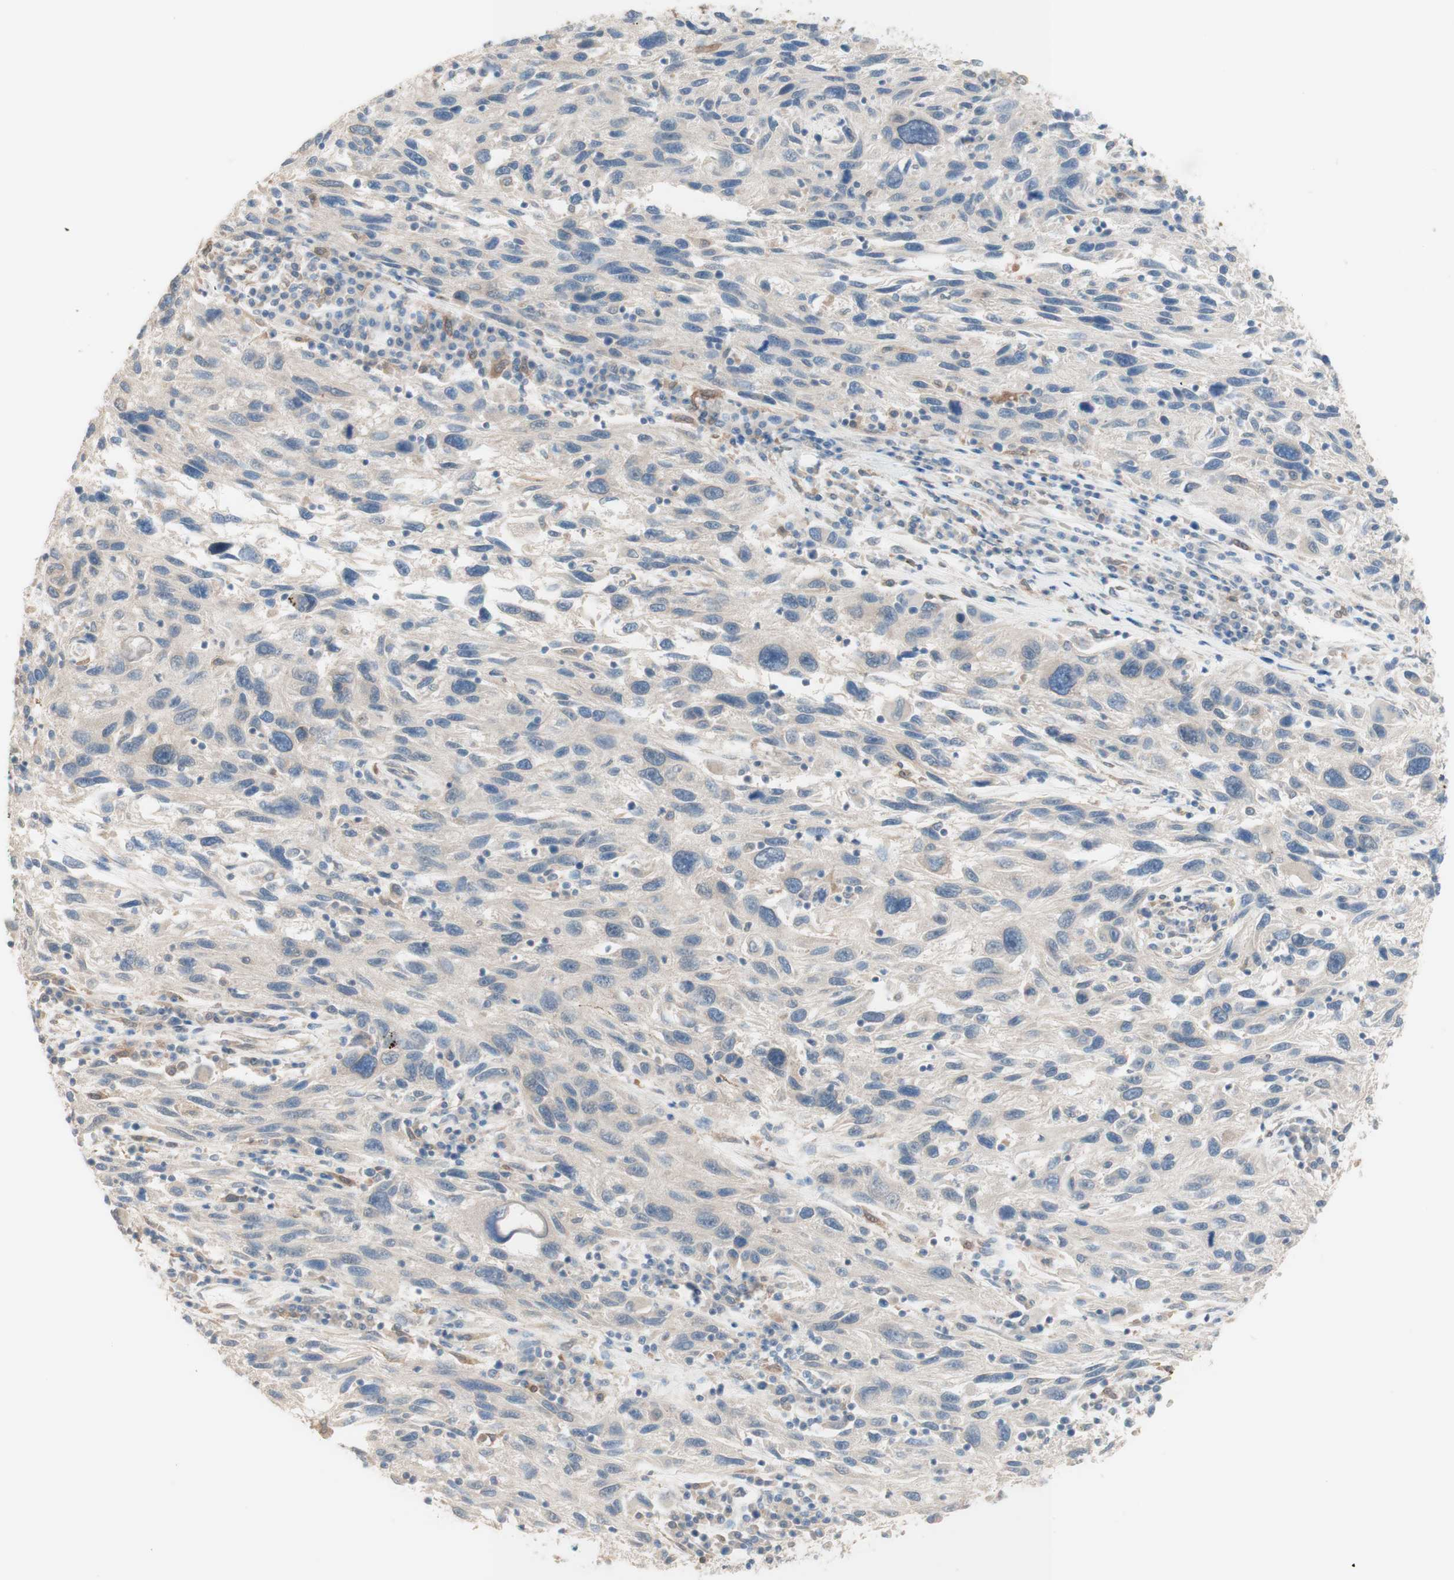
{"staining": {"intensity": "weak", "quantity": "<25%", "location": "cytoplasmic/membranous"}, "tissue": "melanoma", "cell_type": "Tumor cells", "image_type": "cancer", "snomed": [{"axis": "morphology", "description": "Malignant melanoma, NOS"}, {"axis": "topography", "description": "Skin"}], "caption": "Tumor cells show no significant expression in melanoma.", "gene": "COMT", "patient": {"sex": "male", "age": 53}}